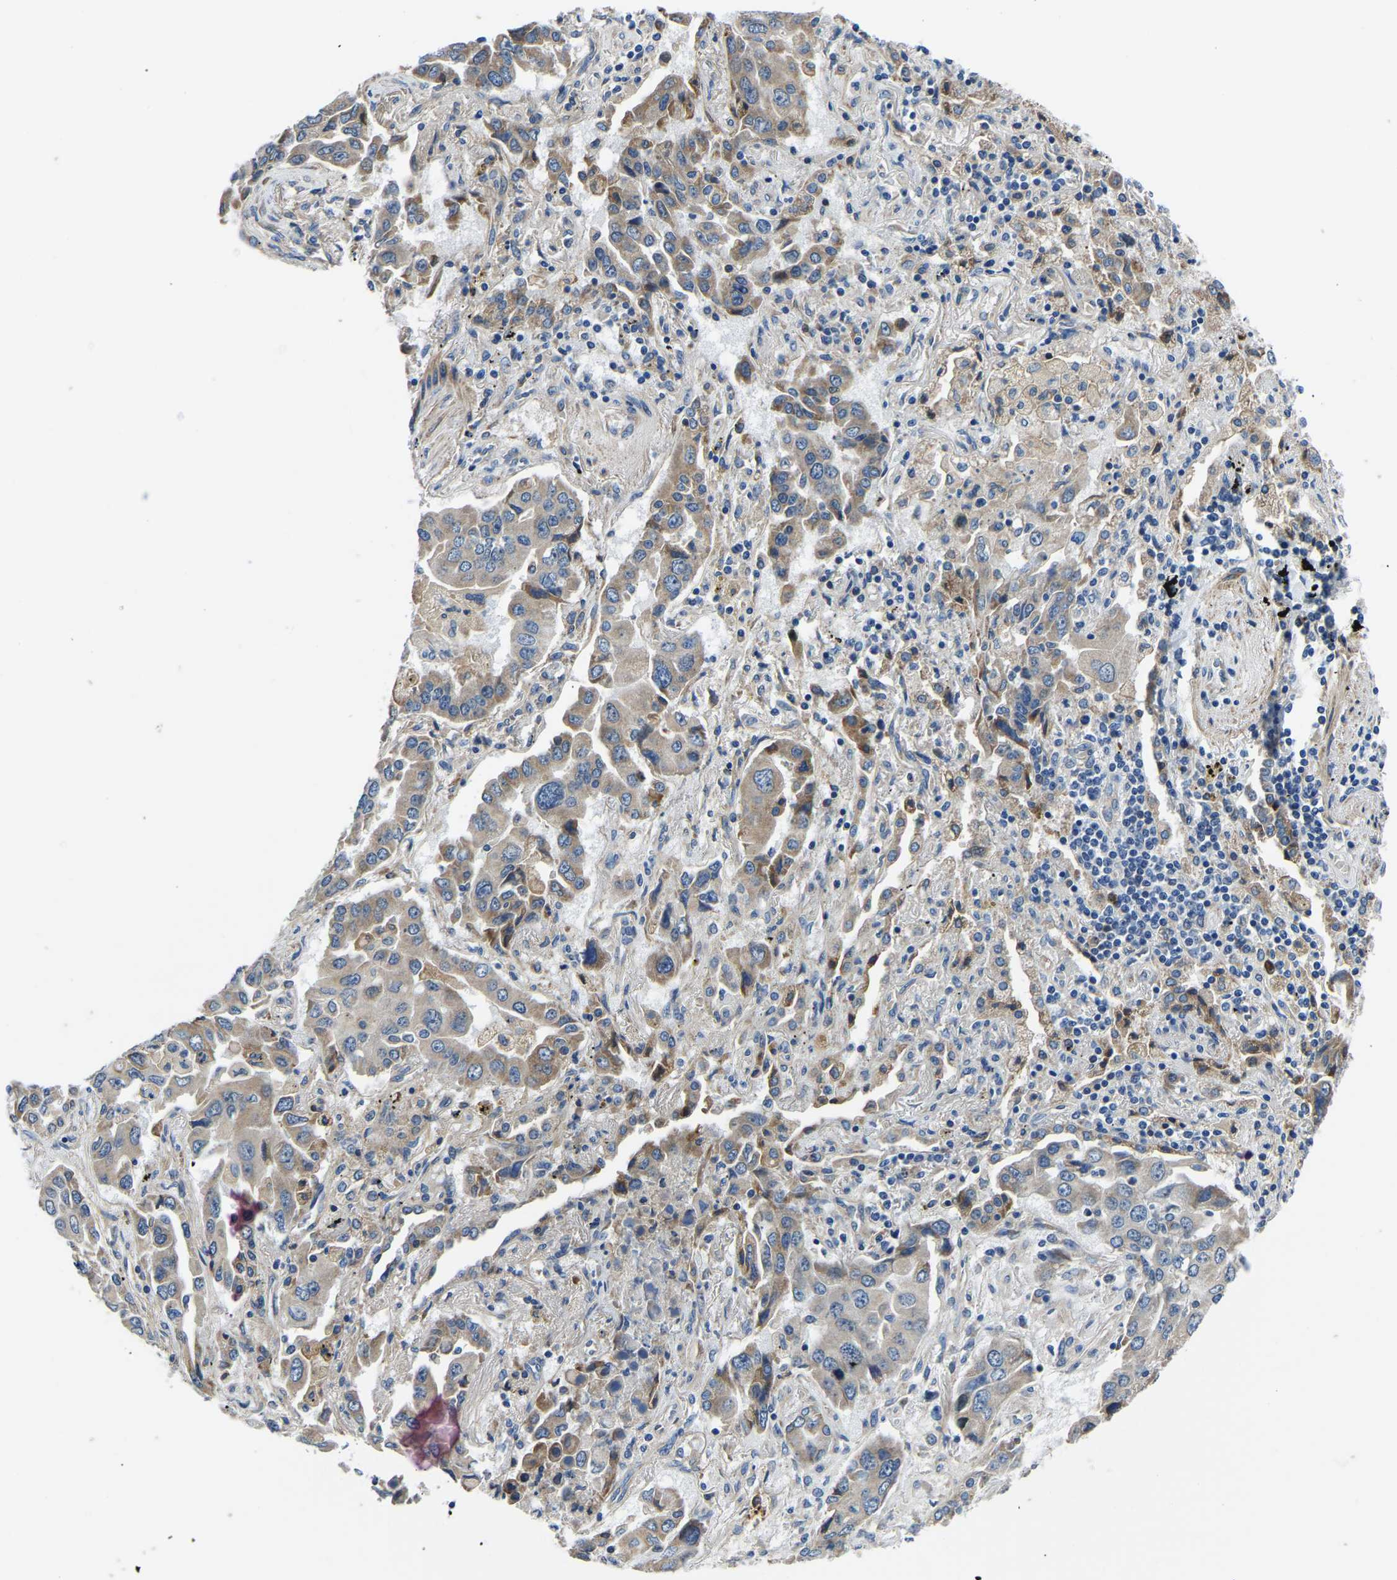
{"staining": {"intensity": "moderate", "quantity": "<25%", "location": "cytoplasmic/membranous"}, "tissue": "lung cancer", "cell_type": "Tumor cells", "image_type": "cancer", "snomed": [{"axis": "morphology", "description": "Adenocarcinoma, NOS"}, {"axis": "topography", "description": "Lung"}], "caption": "Immunohistochemical staining of lung cancer (adenocarcinoma) displays moderate cytoplasmic/membranous protein positivity in about <25% of tumor cells.", "gene": "LIAS", "patient": {"sex": "female", "age": 65}}